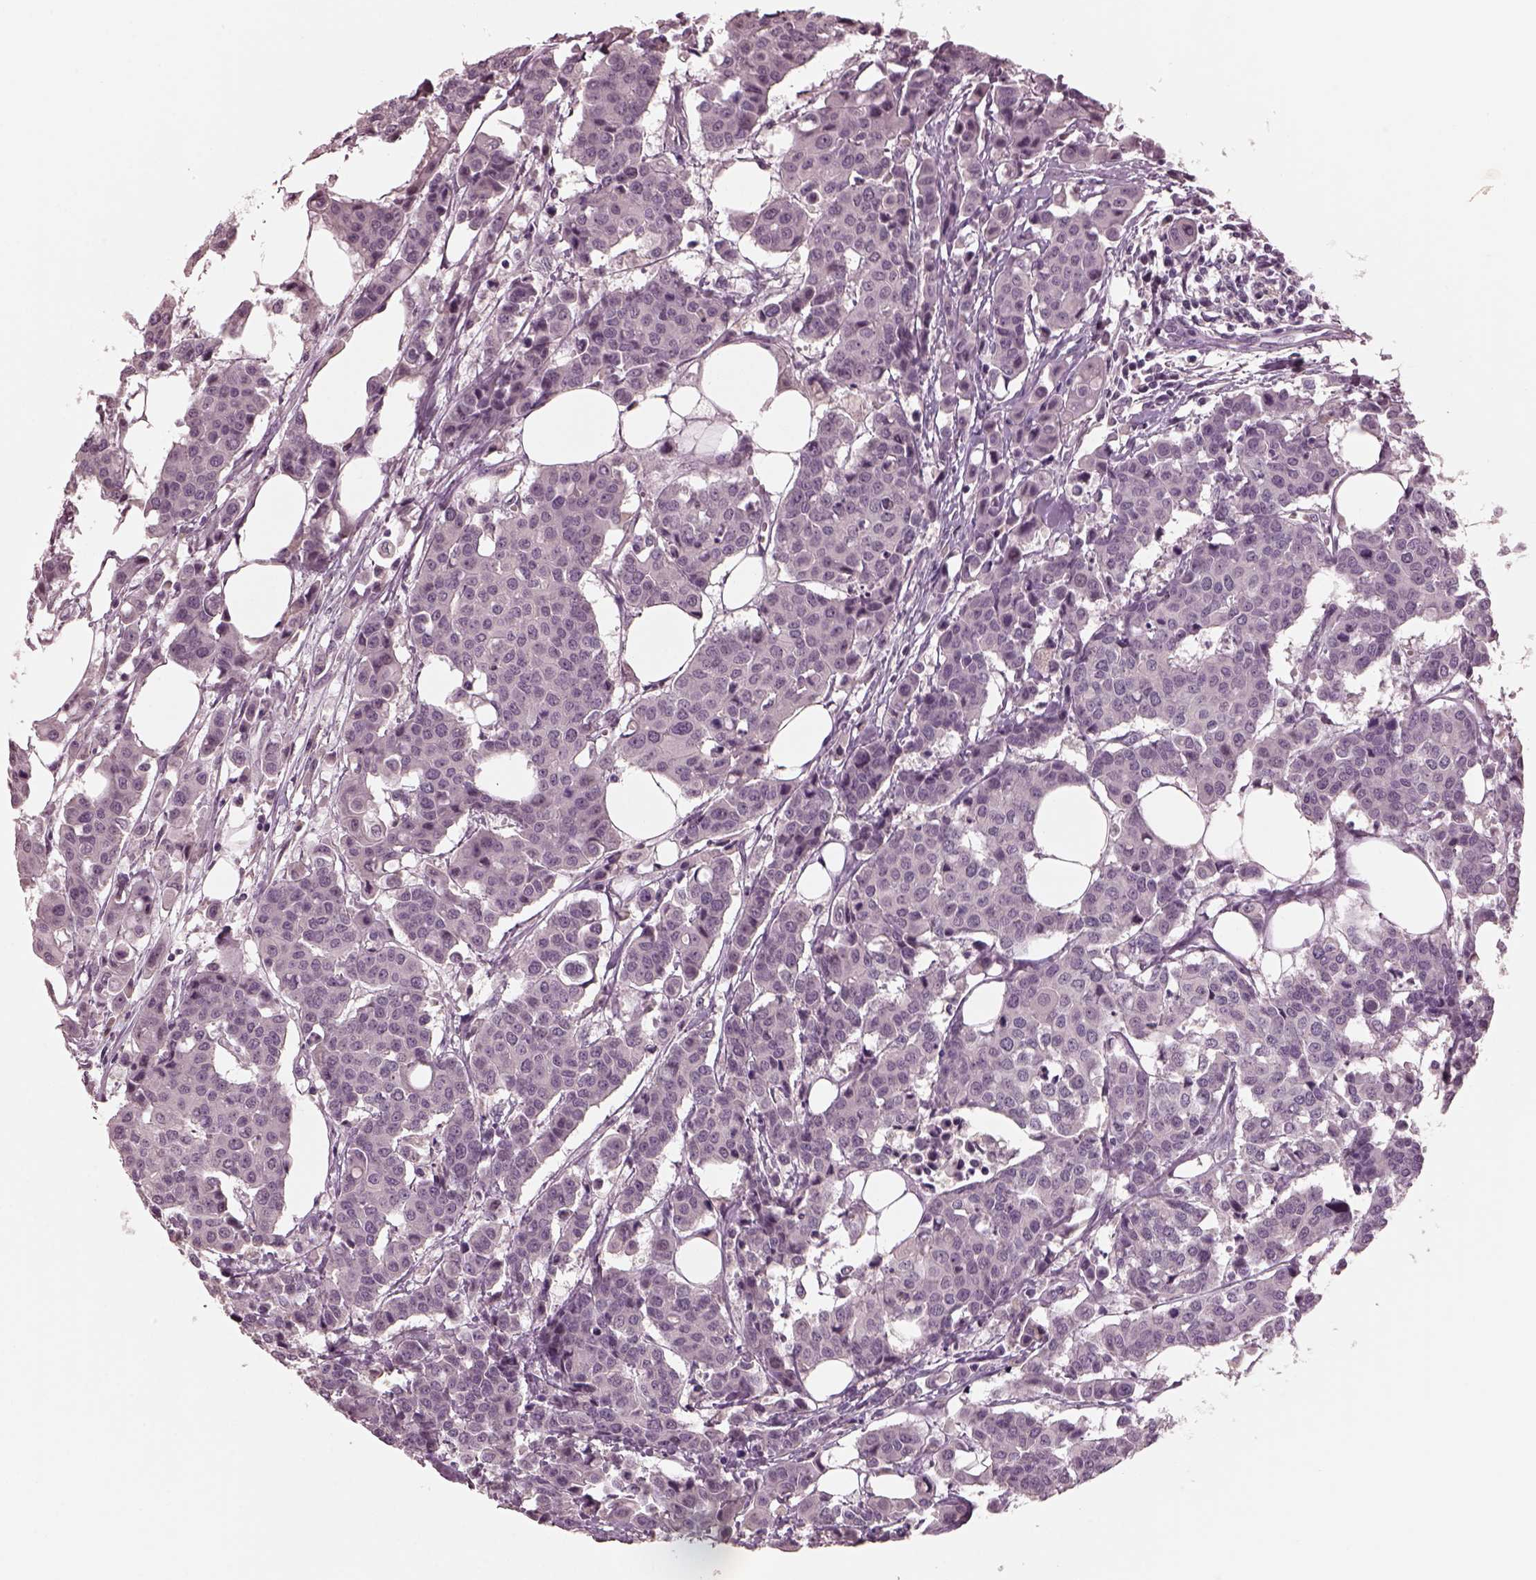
{"staining": {"intensity": "negative", "quantity": "none", "location": "none"}, "tissue": "carcinoid", "cell_type": "Tumor cells", "image_type": "cancer", "snomed": [{"axis": "morphology", "description": "Carcinoid, malignant, NOS"}, {"axis": "topography", "description": "Colon"}], "caption": "Tumor cells show no significant protein staining in malignant carcinoid. (DAB (3,3'-diaminobenzidine) IHC with hematoxylin counter stain).", "gene": "RCVRN", "patient": {"sex": "male", "age": 81}}